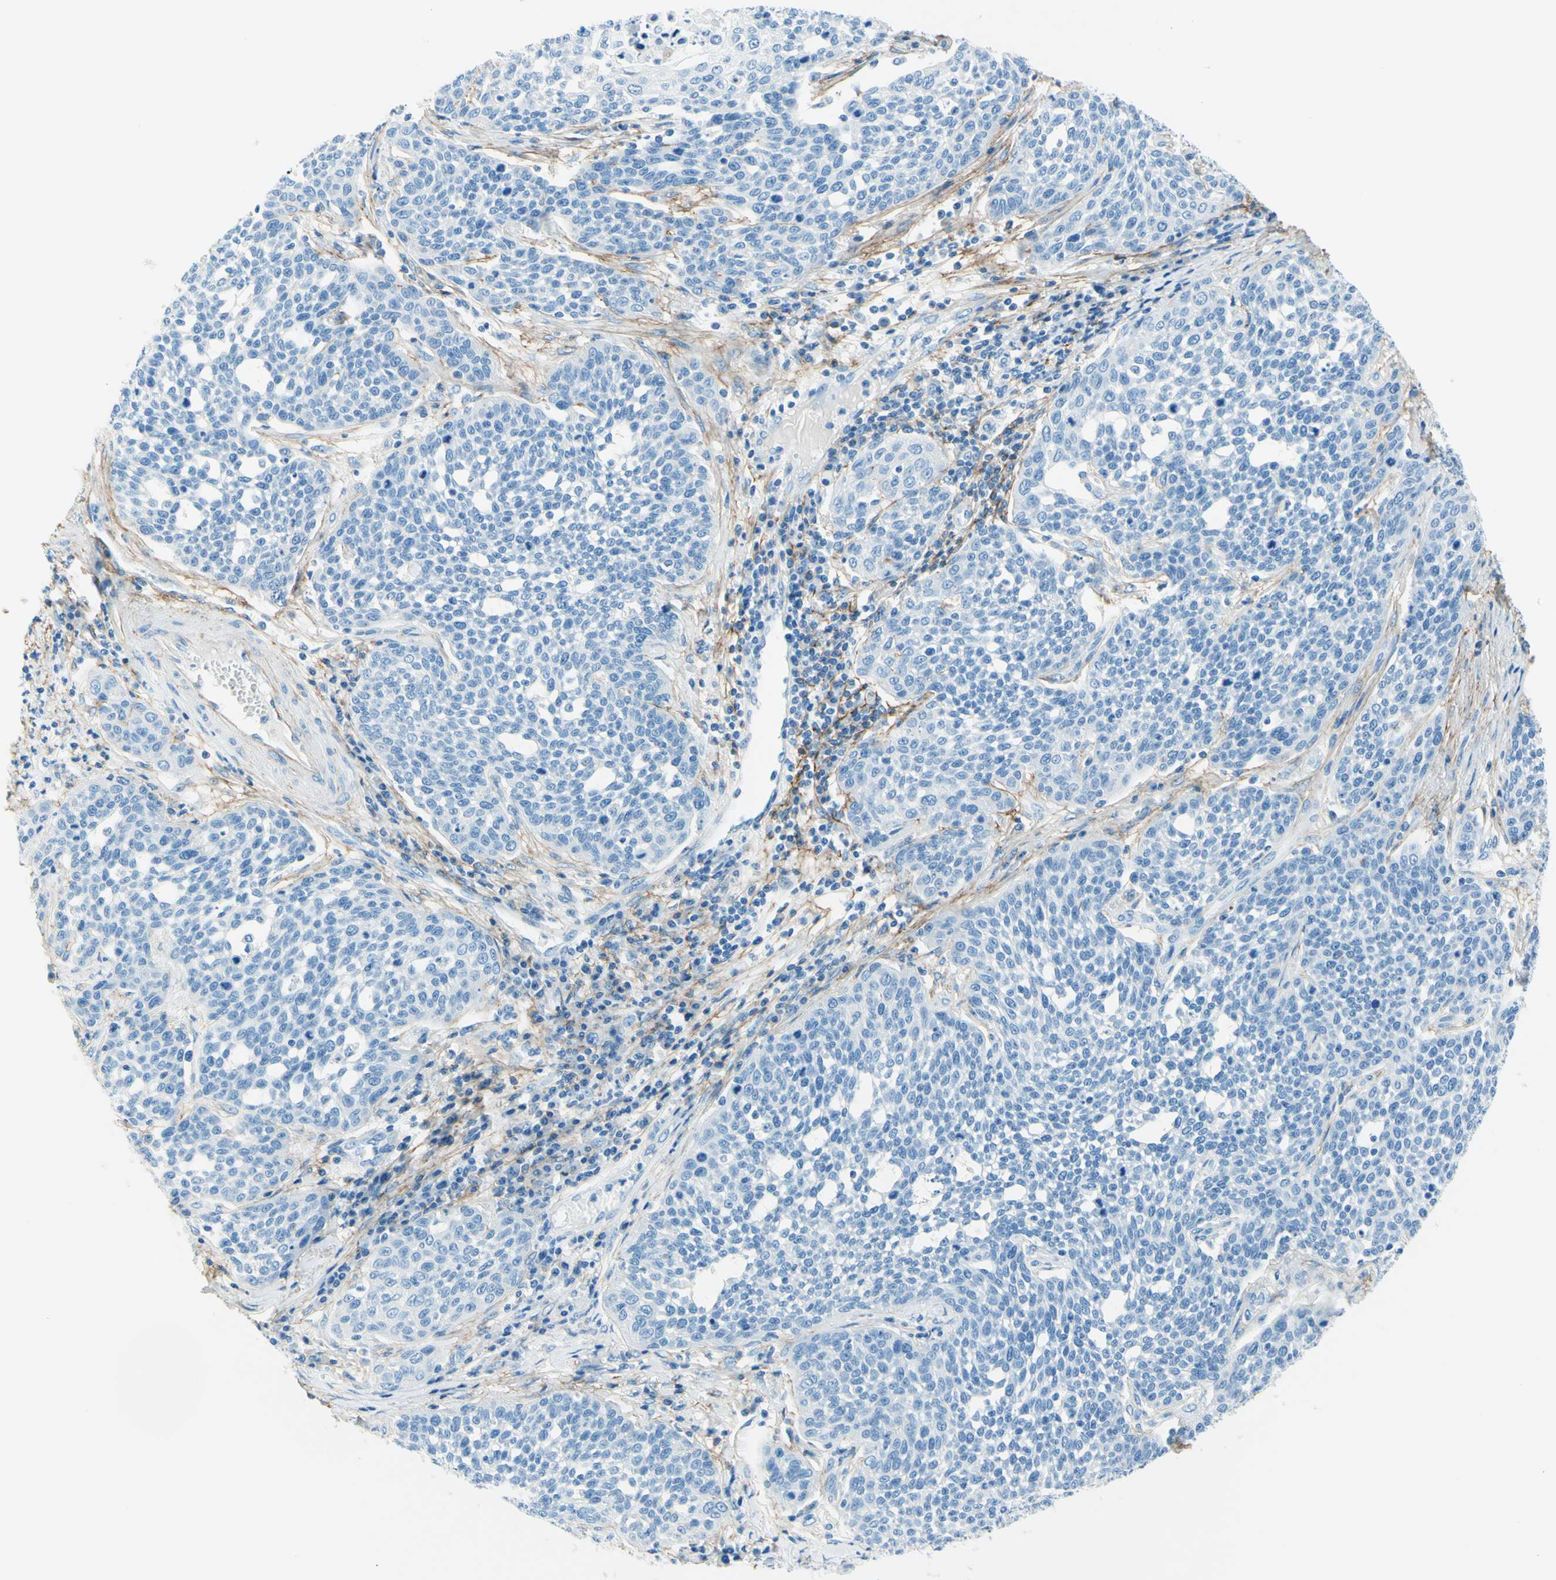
{"staining": {"intensity": "negative", "quantity": "none", "location": "none"}, "tissue": "cervical cancer", "cell_type": "Tumor cells", "image_type": "cancer", "snomed": [{"axis": "morphology", "description": "Squamous cell carcinoma, NOS"}, {"axis": "topography", "description": "Cervix"}], "caption": "Protein analysis of cervical cancer (squamous cell carcinoma) demonstrates no significant expression in tumor cells.", "gene": "MFAP5", "patient": {"sex": "female", "age": 34}}